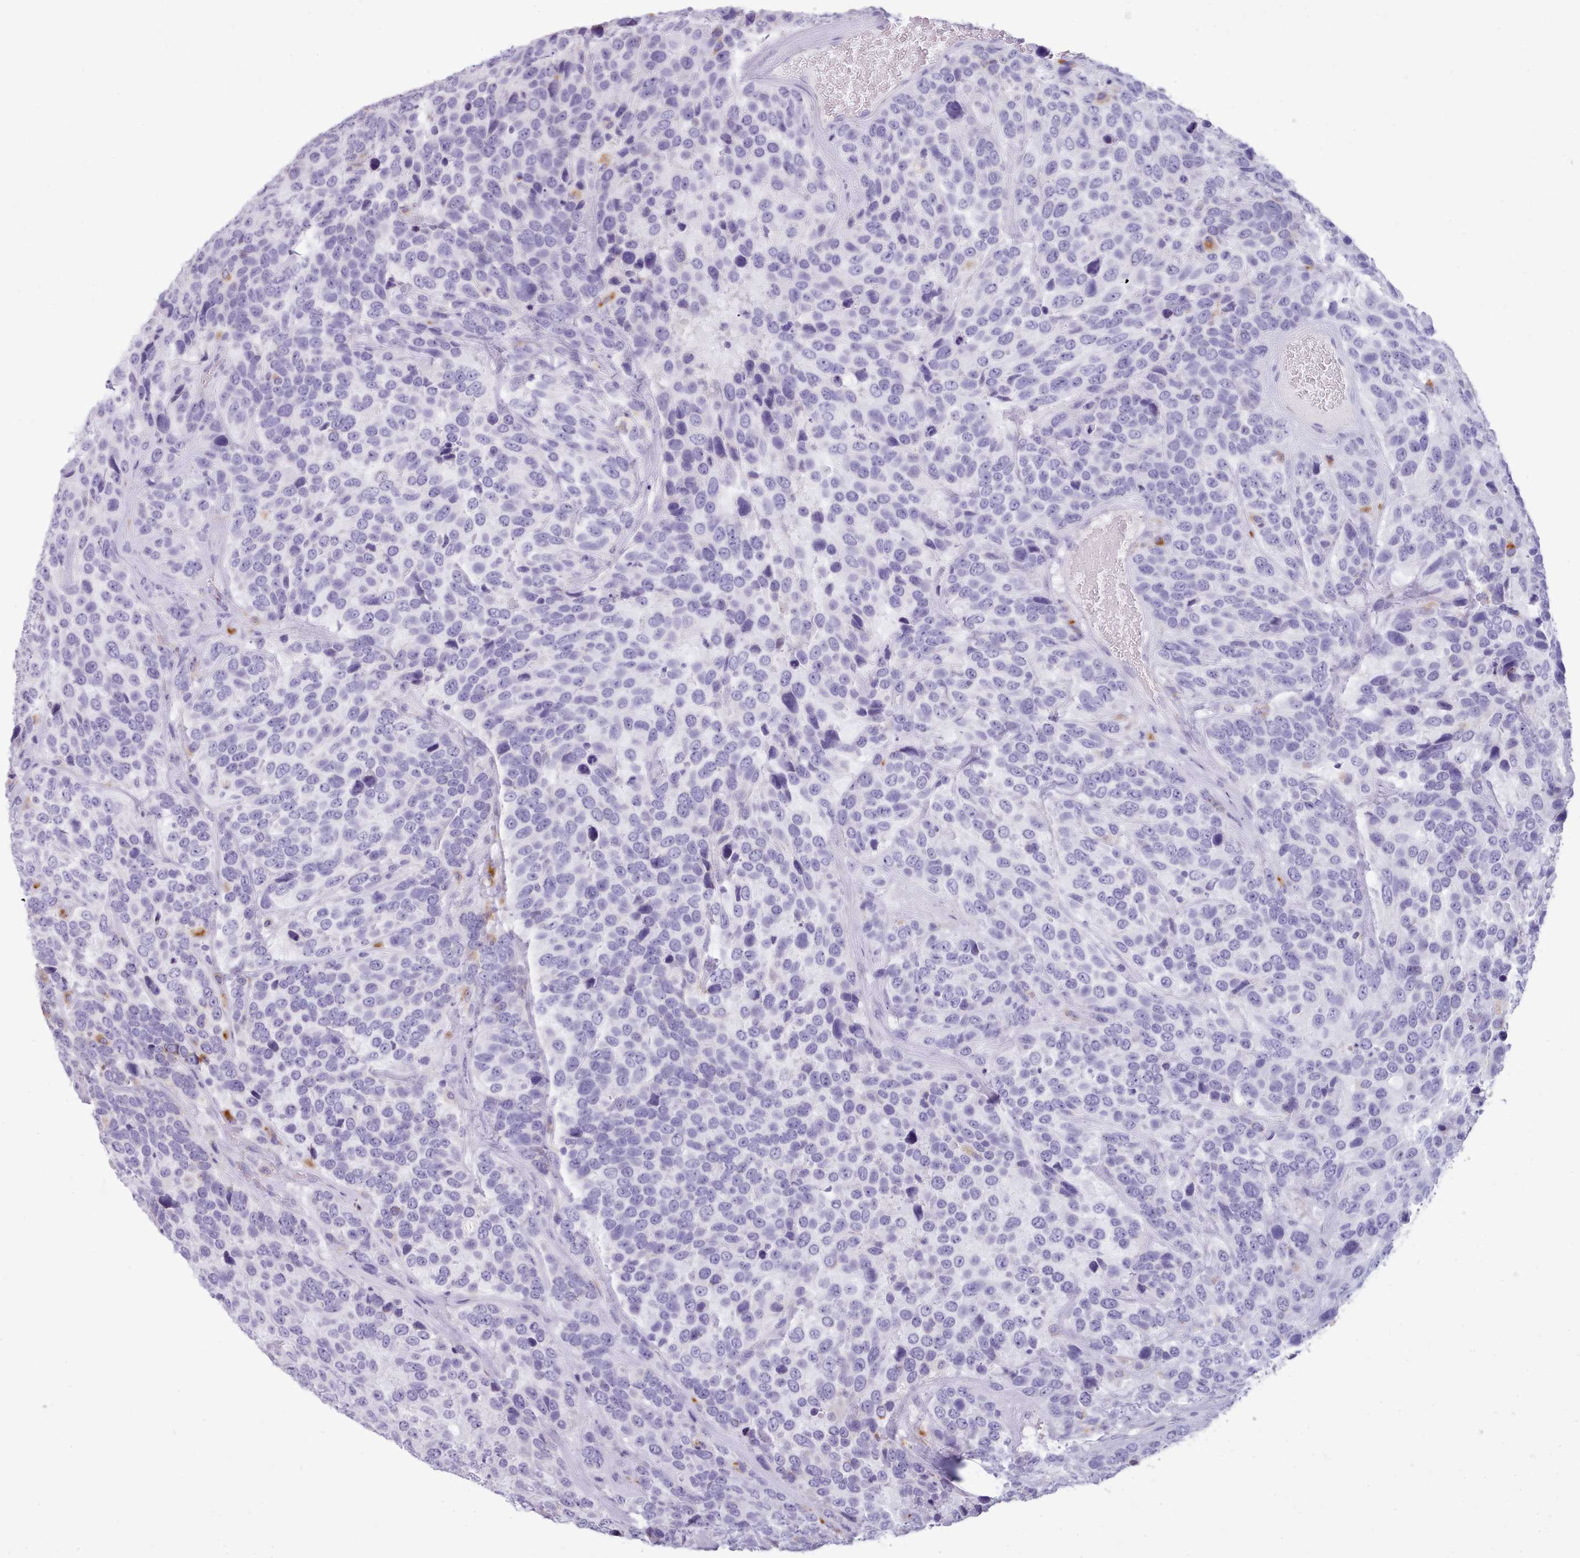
{"staining": {"intensity": "negative", "quantity": "none", "location": "none"}, "tissue": "urothelial cancer", "cell_type": "Tumor cells", "image_type": "cancer", "snomed": [{"axis": "morphology", "description": "Urothelial carcinoma, High grade"}, {"axis": "topography", "description": "Urinary bladder"}], "caption": "IHC of human urothelial cancer reveals no expression in tumor cells.", "gene": "GAA", "patient": {"sex": "female", "age": 70}}